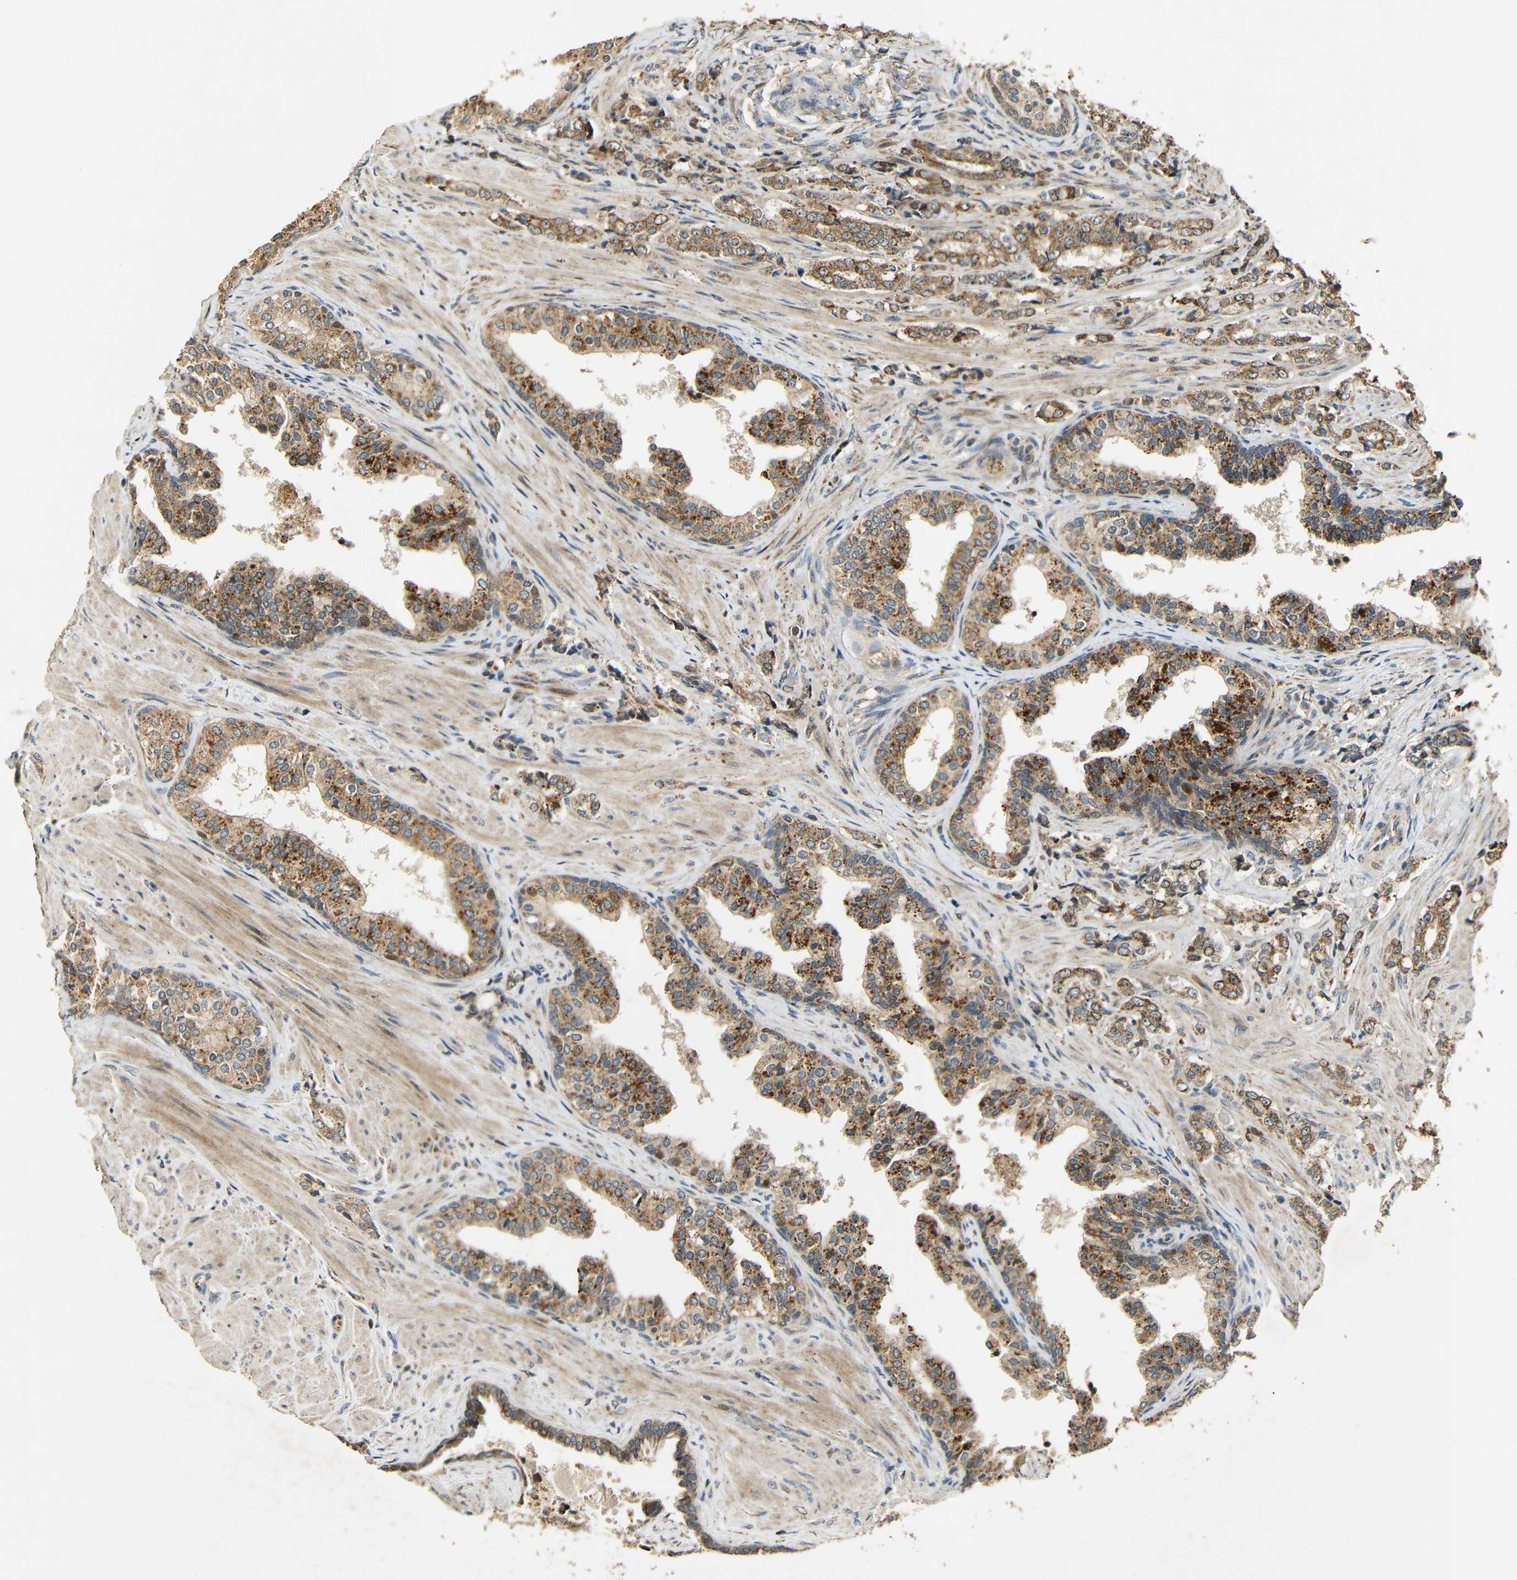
{"staining": {"intensity": "moderate", "quantity": ">75%", "location": "cytoplasmic/membranous,nuclear"}, "tissue": "prostate cancer", "cell_type": "Tumor cells", "image_type": "cancer", "snomed": [{"axis": "morphology", "description": "Adenocarcinoma, Low grade"}, {"axis": "topography", "description": "Prostate"}], "caption": "A brown stain shows moderate cytoplasmic/membranous and nuclear expression of a protein in human prostate adenocarcinoma (low-grade) tumor cells.", "gene": "KAZALD1", "patient": {"sex": "male", "age": 60}}